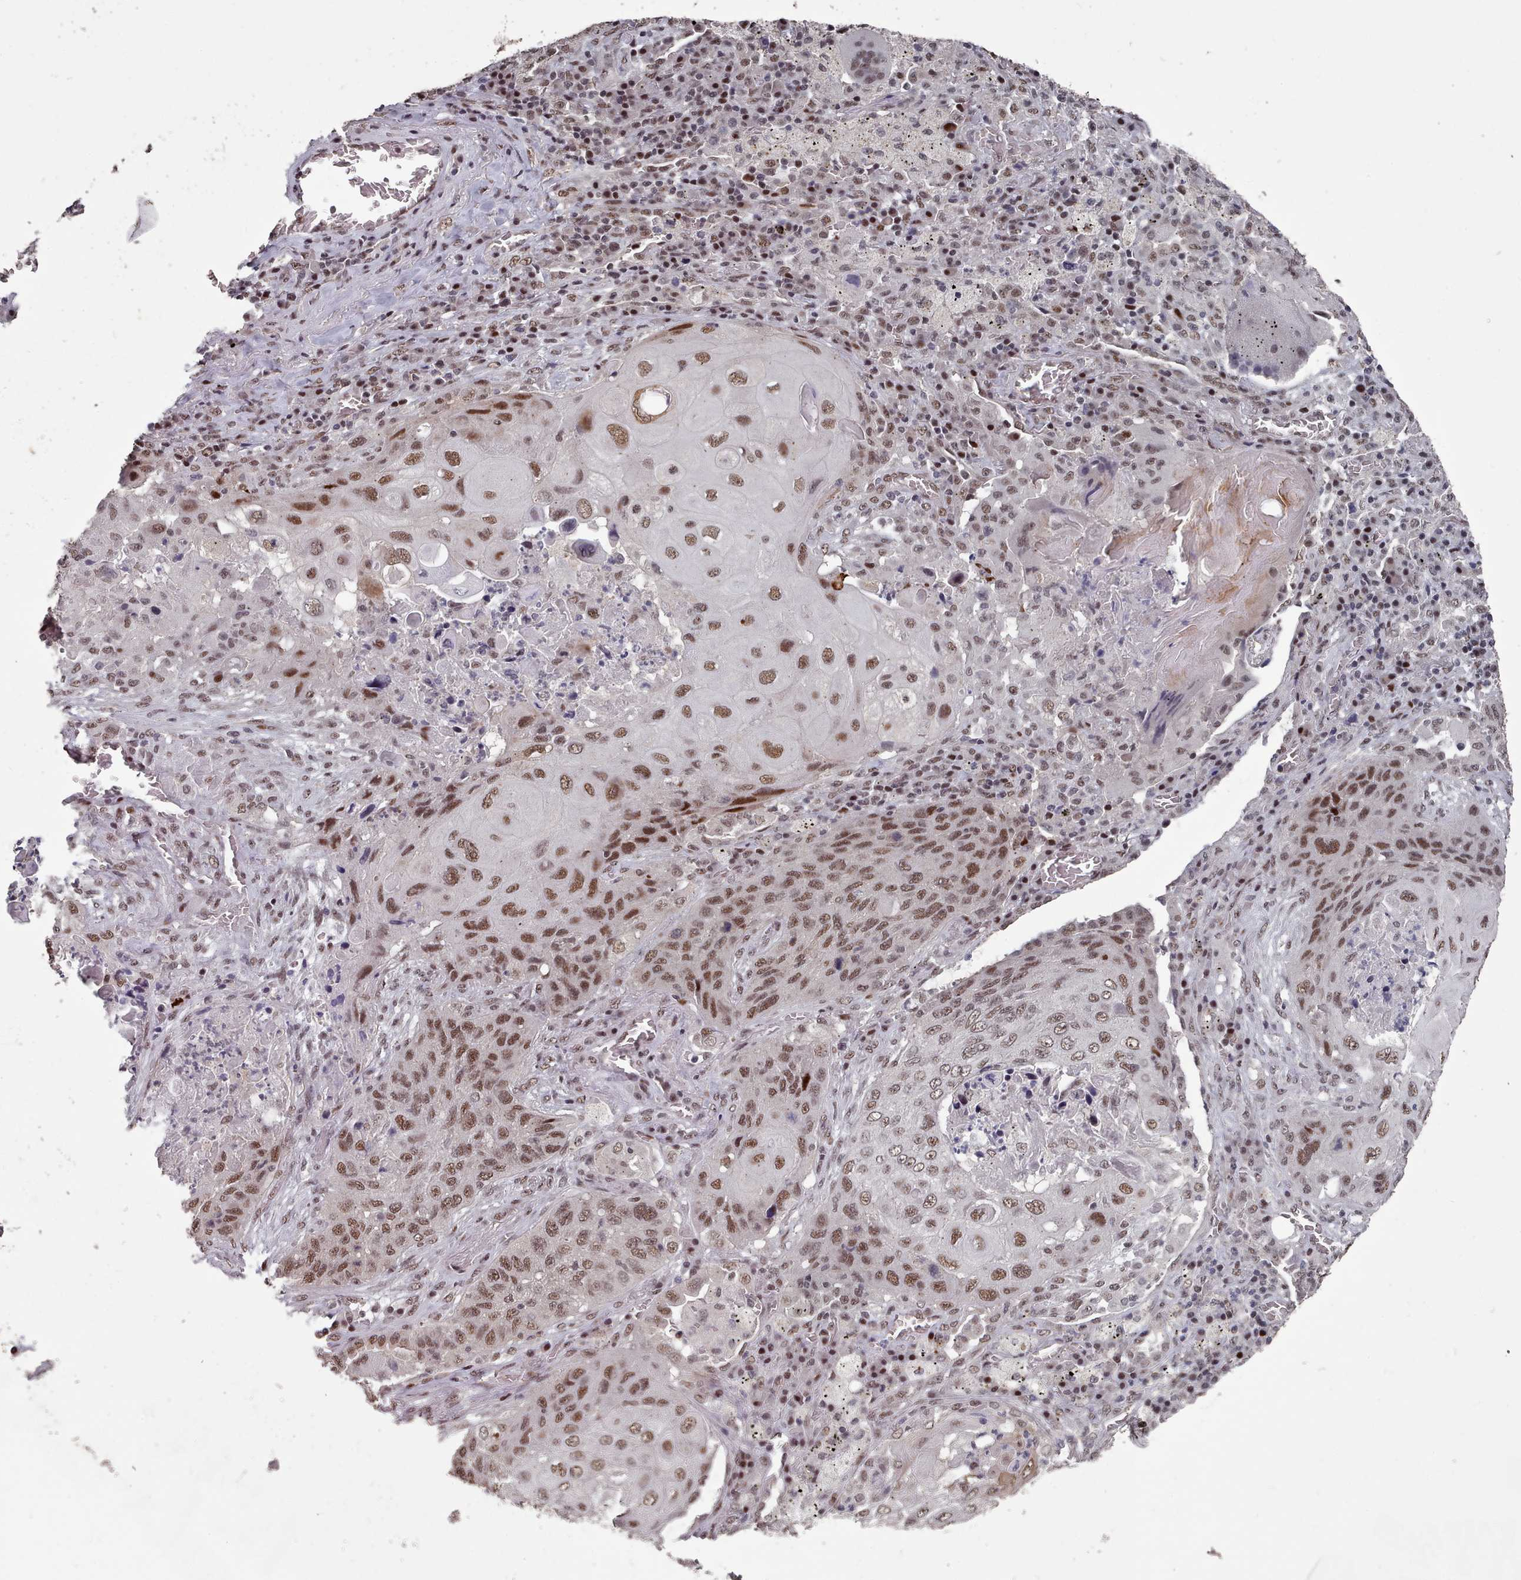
{"staining": {"intensity": "moderate", "quantity": ">75%", "location": "nuclear"}, "tissue": "lung cancer", "cell_type": "Tumor cells", "image_type": "cancer", "snomed": [{"axis": "morphology", "description": "Squamous cell carcinoma, NOS"}, {"axis": "topography", "description": "Lung"}], "caption": "Lung cancer (squamous cell carcinoma) stained with a protein marker displays moderate staining in tumor cells.", "gene": "PNRC2", "patient": {"sex": "female", "age": 63}}